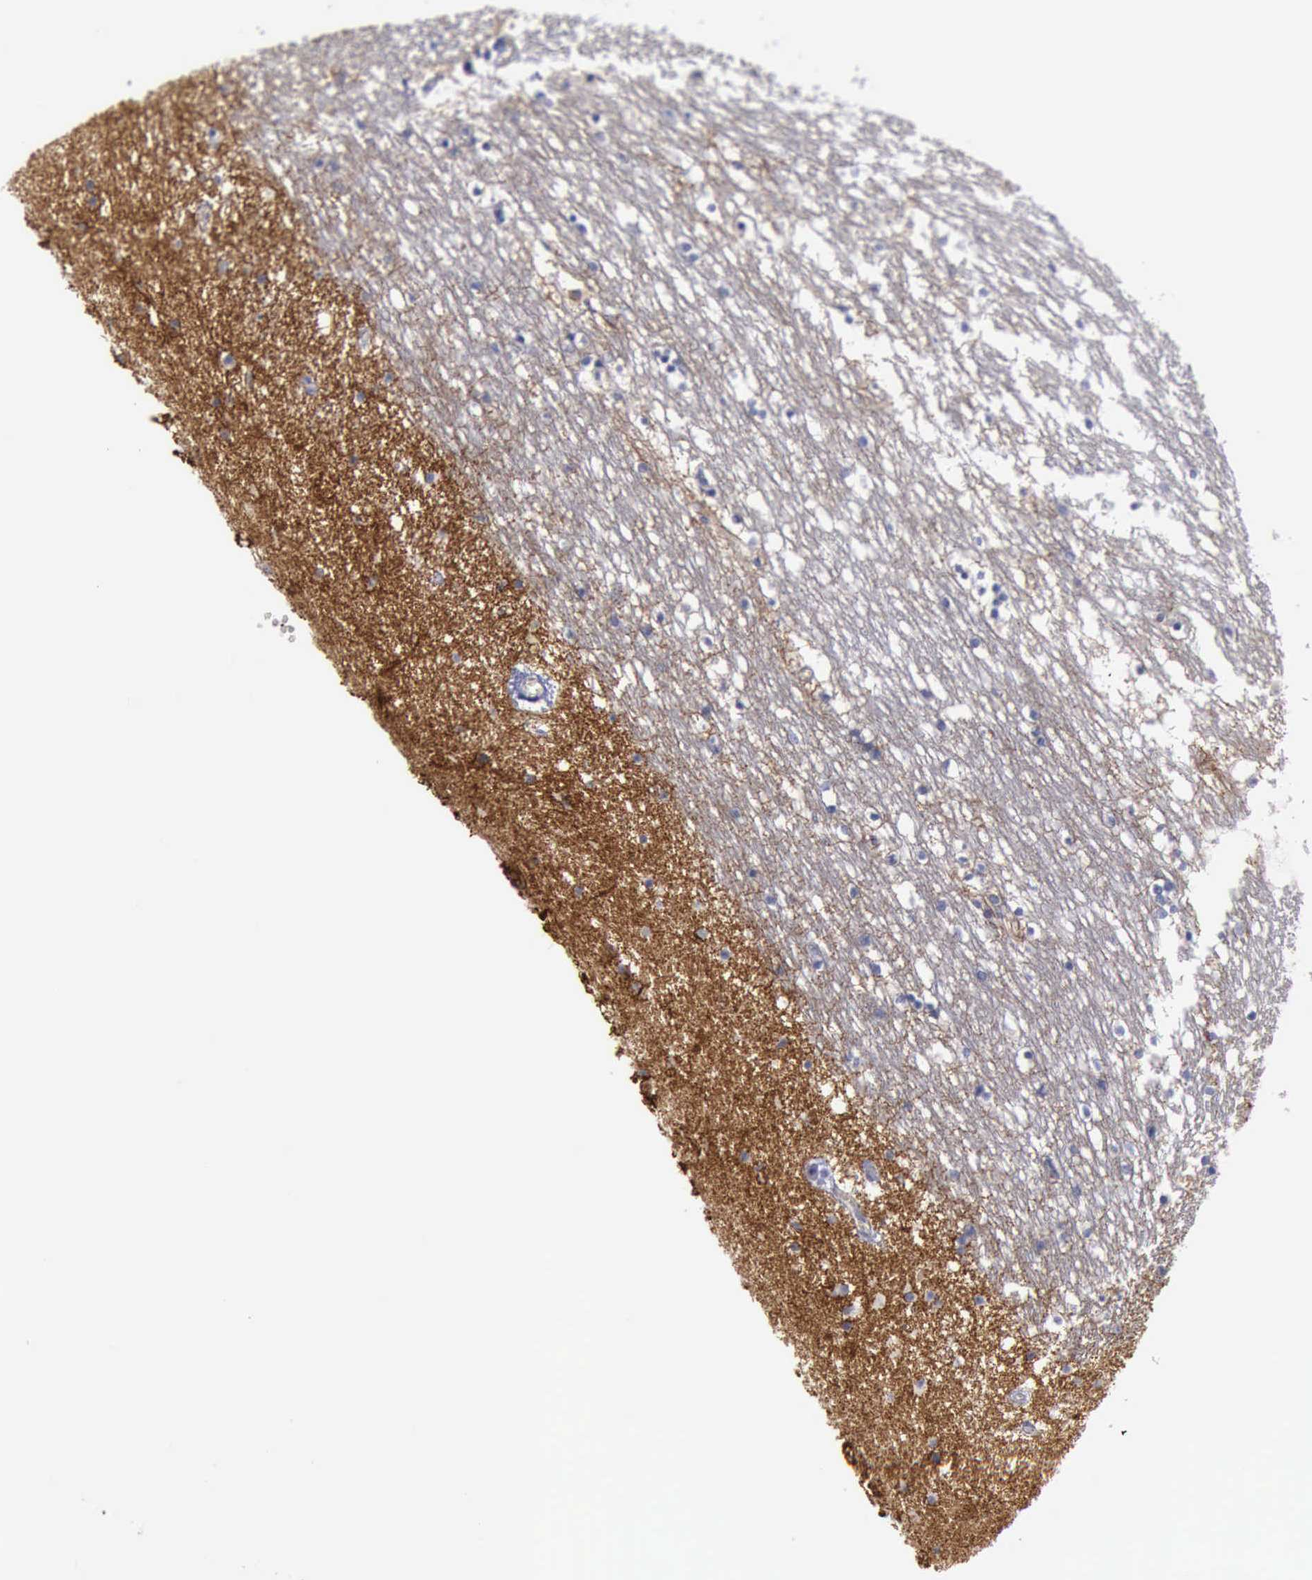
{"staining": {"intensity": "negative", "quantity": "none", "location": "none"}, "tissue": "caudate", "cell_type": "Glial cells", "image_type": "normal", "snomed": [{"axis": "morphology", "description": "Normal tissue, NOS"}, {"axis": "topography", "description": "Lateral ventricle wall"}], "caption": "The histopathology image reveals no significant expression in glial cells of caudate.", "gene": "CDH2", "patient": {"sex": "male", "age": 45}}